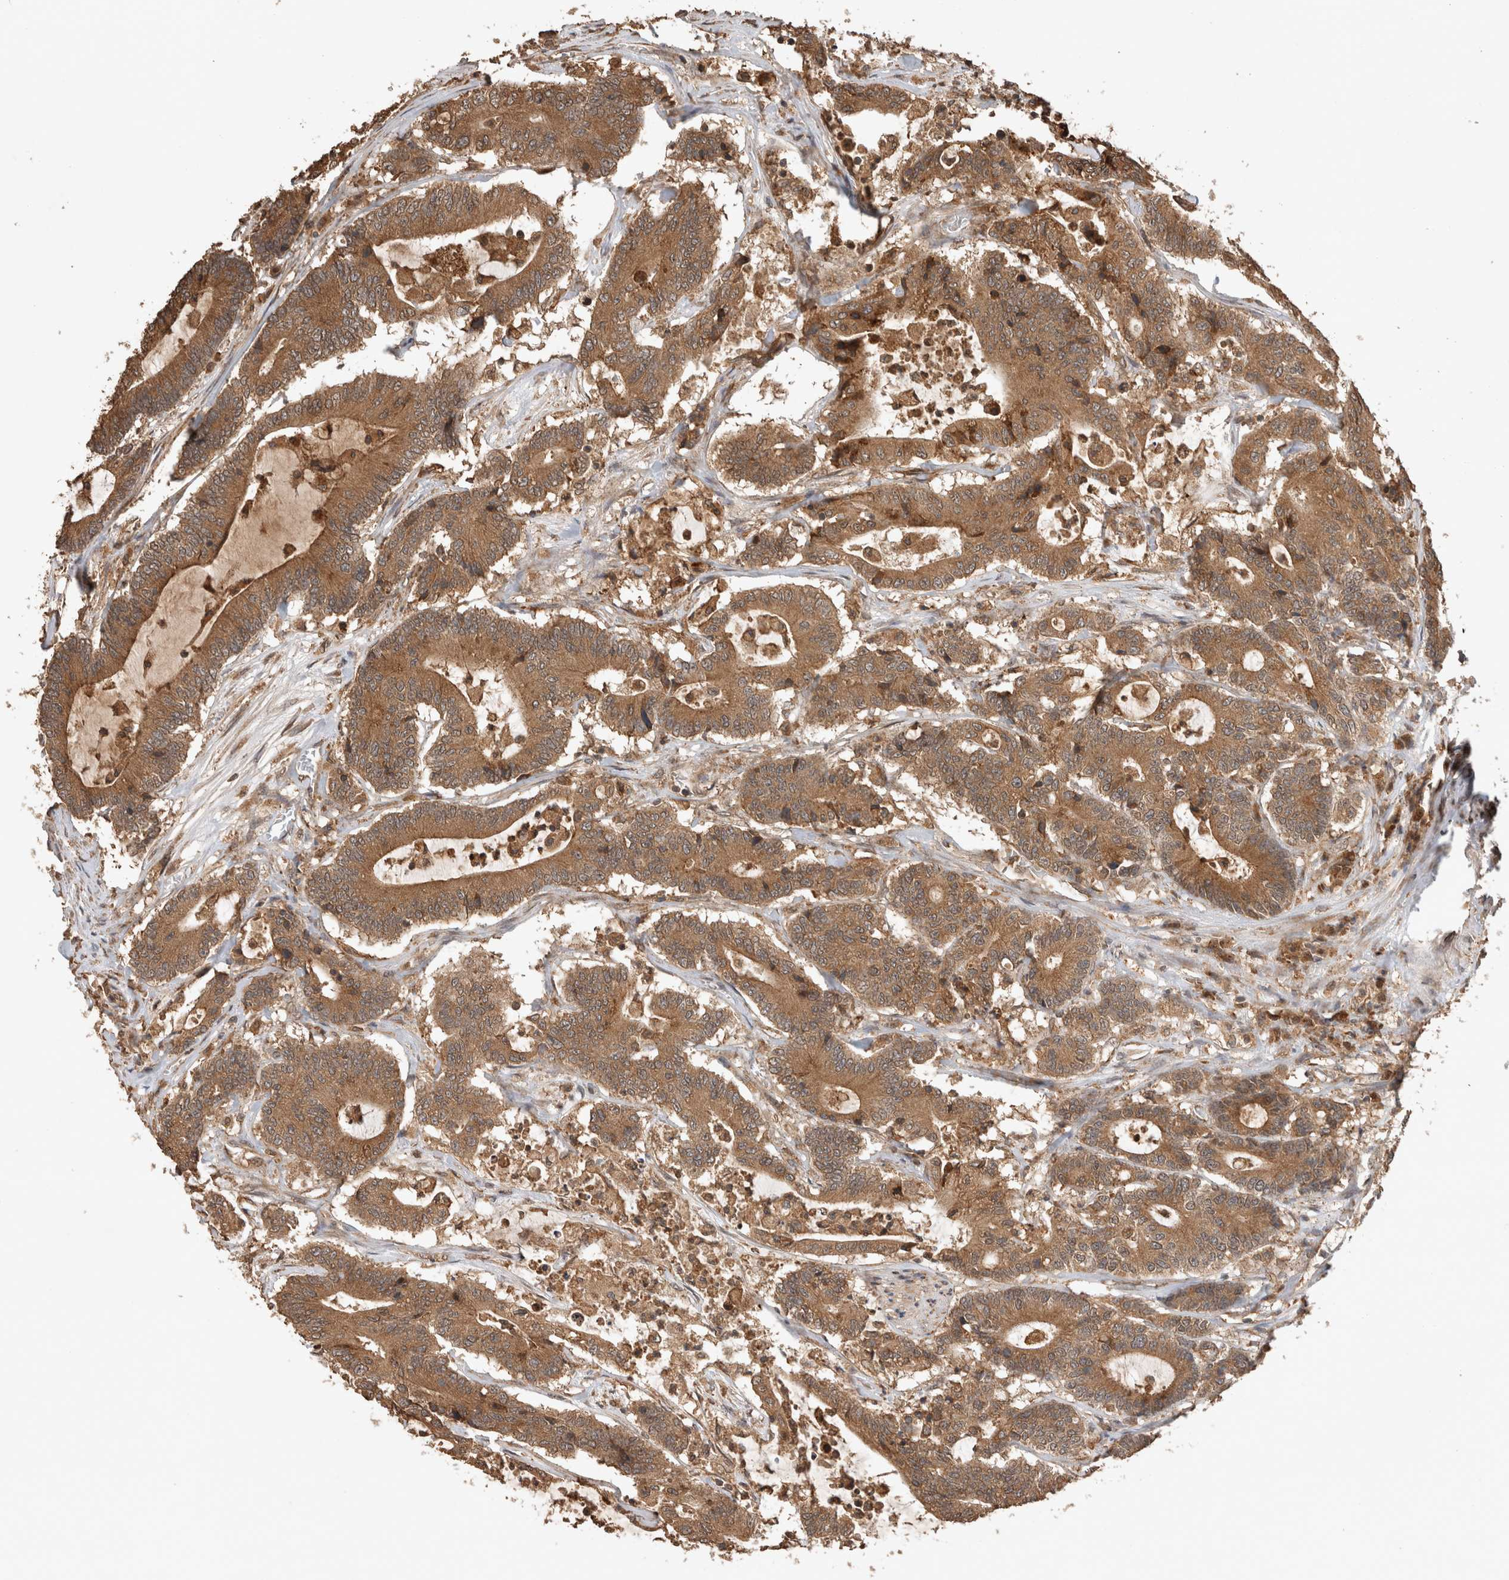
{"staining": {"intensity": "moderate", "quantity": ">75%", "location": "cytoplasmic/membranous"}, "tissue": "colorectal cancer", "cell_type": "Tumor cells", "image_type": "cancer", "snomed": [{"axis": "morphology", "description": "Adenocarcinoma, NOS"}, {"axis": "topography", "description": "Colon"}], "caption": "This photomicrograph displays immunohistochemistry (IHC) staining of colorectal cancer, with medium moderate cytoplasmic/membranous expression in about >75% of tumor cells.", "gene": "OTUD7B", "patient": {"sex": "female", "age": 84}}